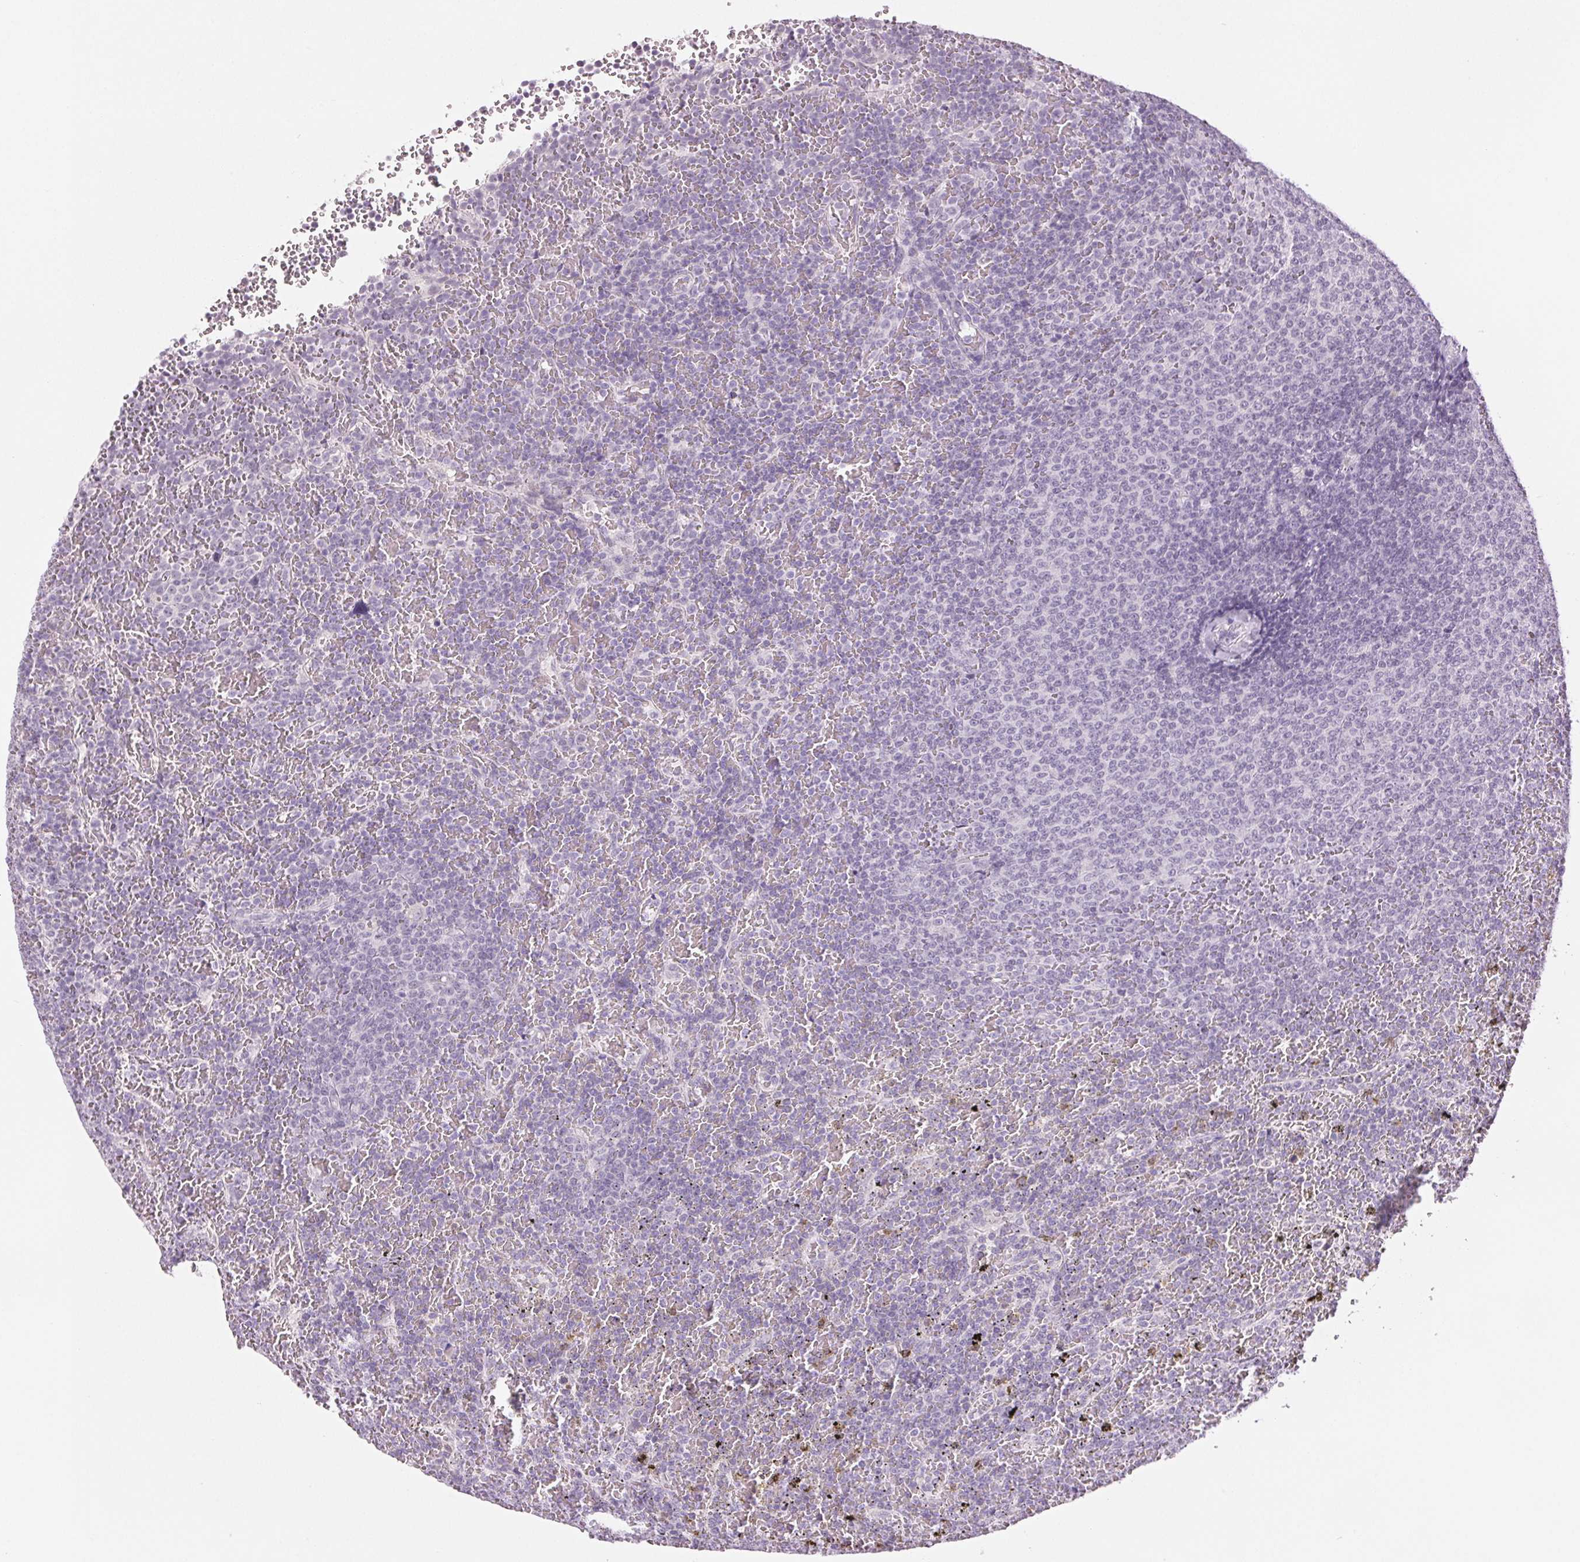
{"staining": {"intensity": "negative", "quantity": "none", "location": "none"}, "tissue": "lymphoma", "cell_type": "Tumor cells", "image_type": "cancer", "snomed": [{"axis": "morphology", "description": "Malignant lymphoma, non-Hodgkin's type, Low grade"}, {"axis": "topography", "description": "Spleen"}], "caption": "The photomicrograph reveals no staining of tumor cells in malignant lymphoma, non-Hodgkin's type (low-grade).", "gene": "DNAJC6", "patient": {"sex": "female", "age": 77}}